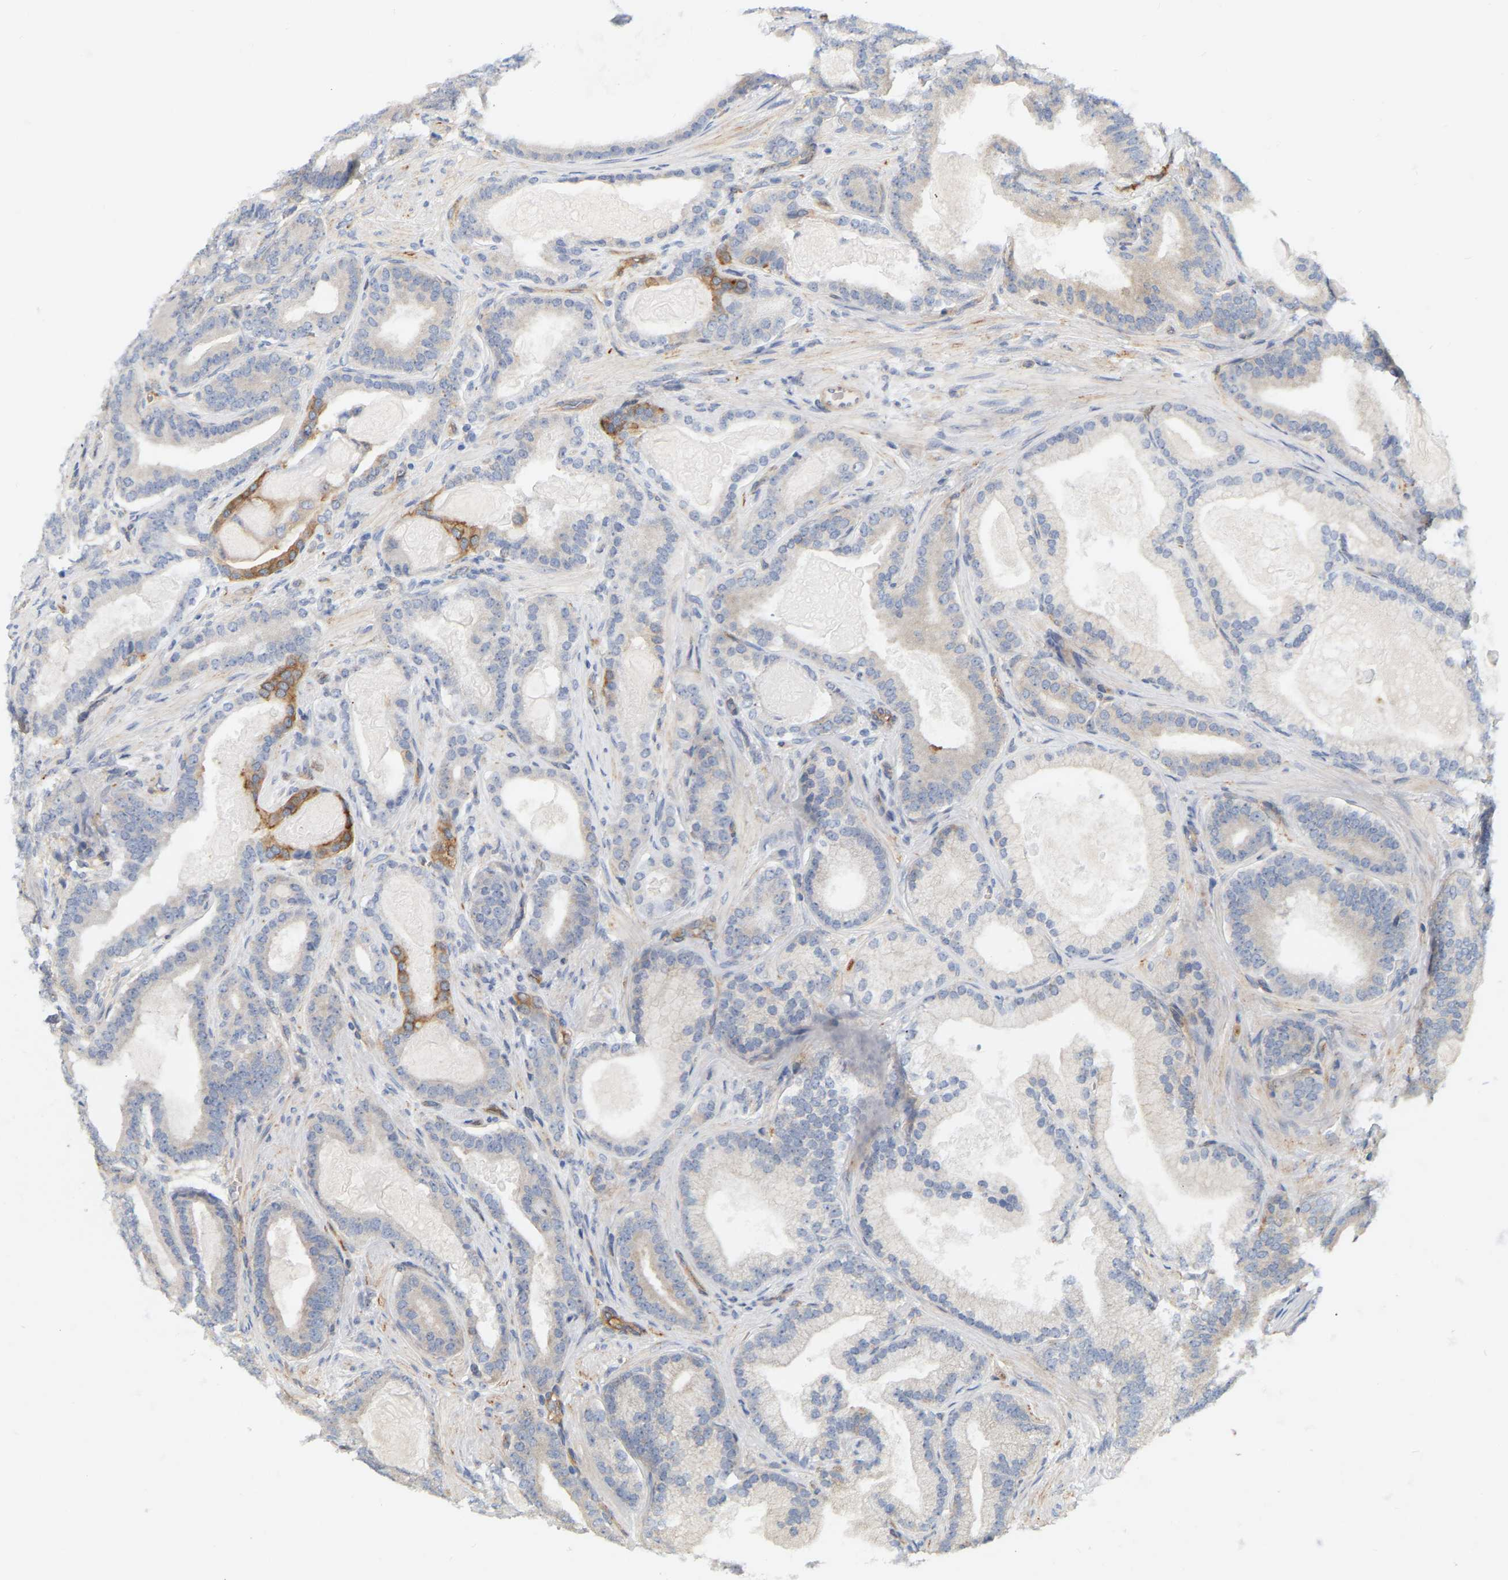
{"staining": {"intensity": "moderate", "quantity": "<25%", "location": "cytoplasmic/membranous"}, "tissue": "prostate cancer", "cell_type": "Tumor cells", "image_type": "cancer", "snomed": [{"axis": "morphology", "description": "Adenocarcinoma, High grade"}, {"axis": "topography", "description": "Prostate"}], "caption": "Immunohistochemical staining of prostate cancer (high-grade adenocarcinoma) shows low levels of moderate cytoplasmic/membranous staining in about <25% of tumor cells. The protein of interest is stained brown, and the nuclei are stained in blue (DAB (3,3'-diaminobenzidine) IHC with brightfield microscopy, high magnification).", "gene": "RAPH1", "patient": {"sex": "male", "age": 60}}